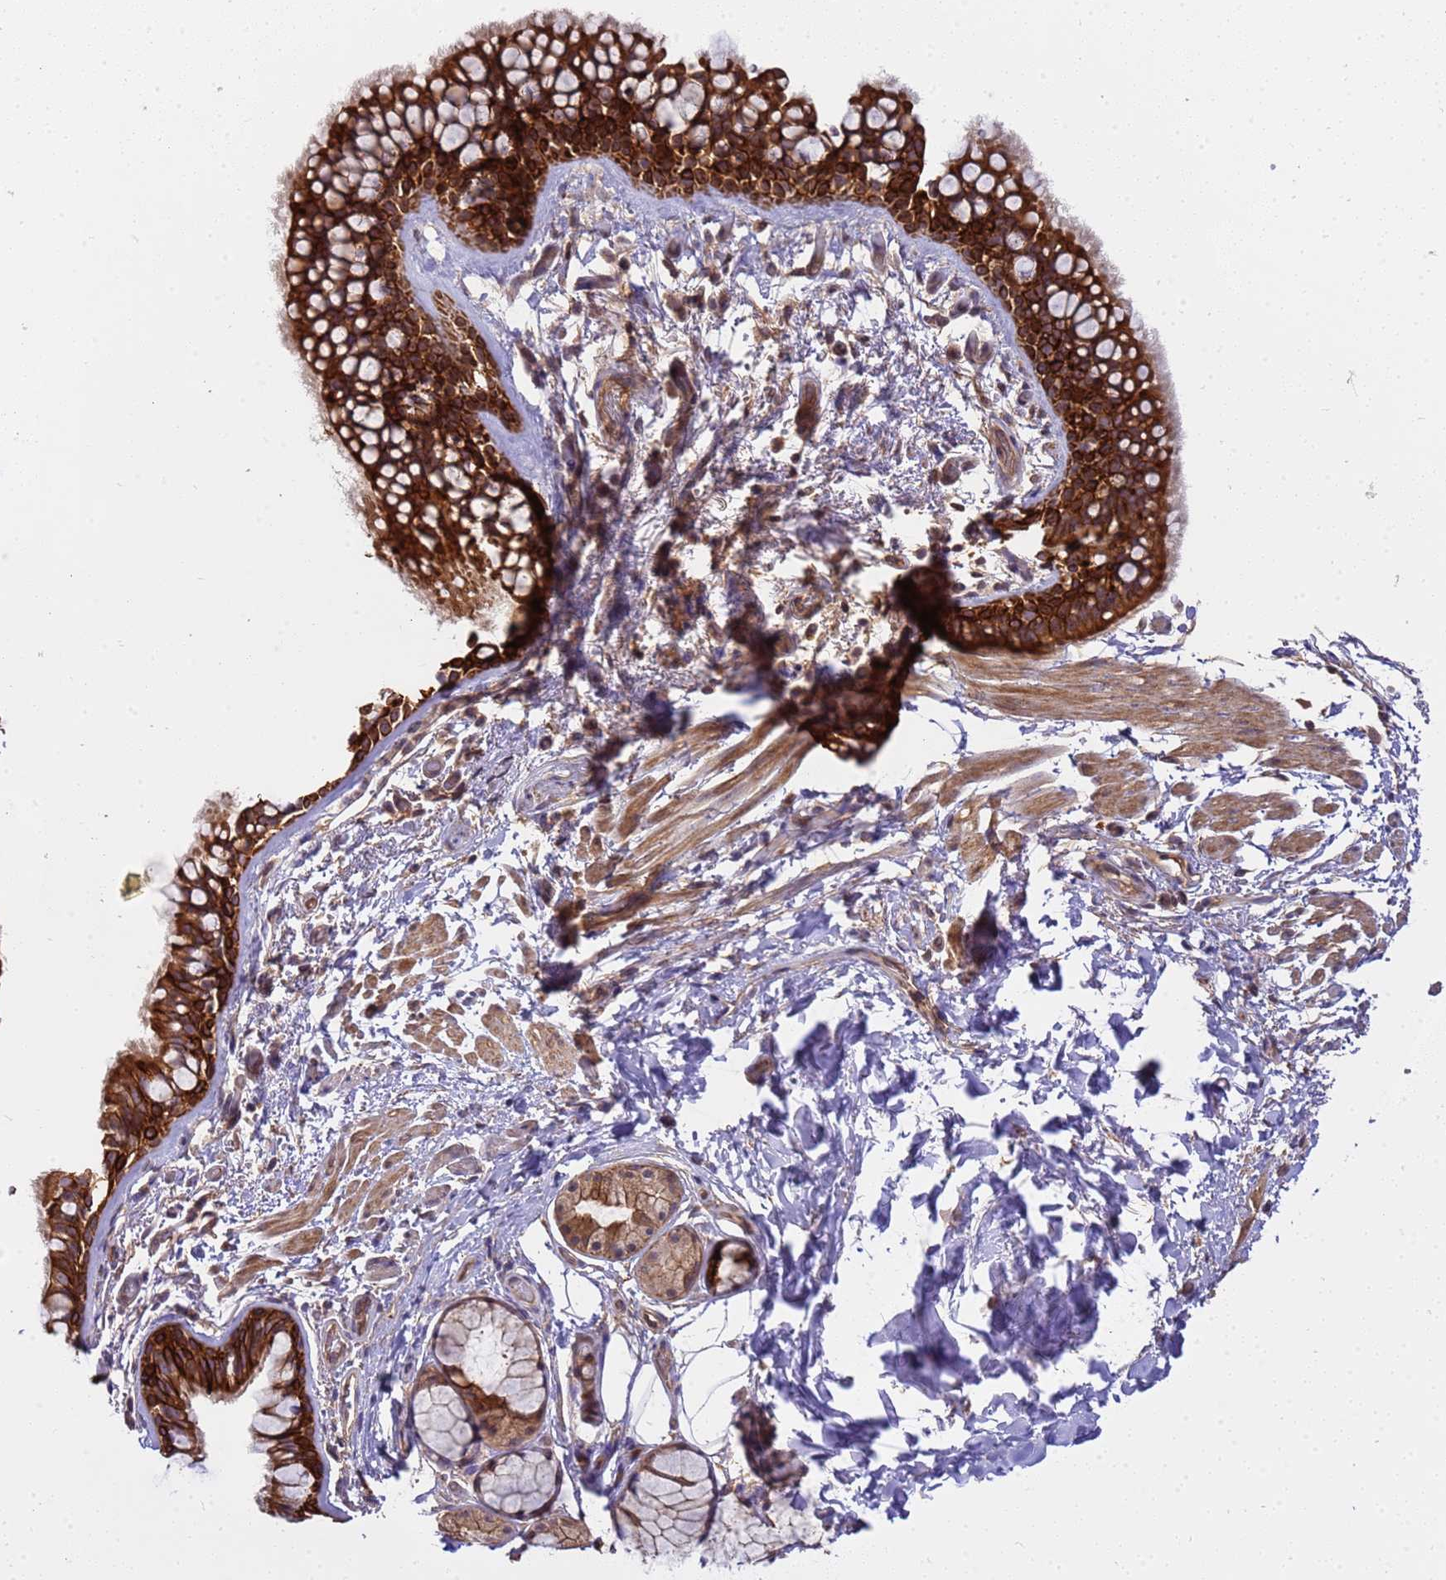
{"staining": {"intensity": "strong", "quantity": ">75%", "location": "cytoplasmic/membranous"}, "tissue": "bronchus", "cell_type": "Respiratory epithelial cells", "image_type": "normal", "snomed": [{"axis": "morphology", "description": "Normal tissue, NOS"}, {"axis": "topography", "description": "Bronchus"}], "caption": "The immunohistochemical stain highlights strong cytoplasmic/membranous staining in respiratory epithelial cells of unremarkable bronchus.", "gene": "SMCO3", "patient": {"sex": "male", "age": 65}}